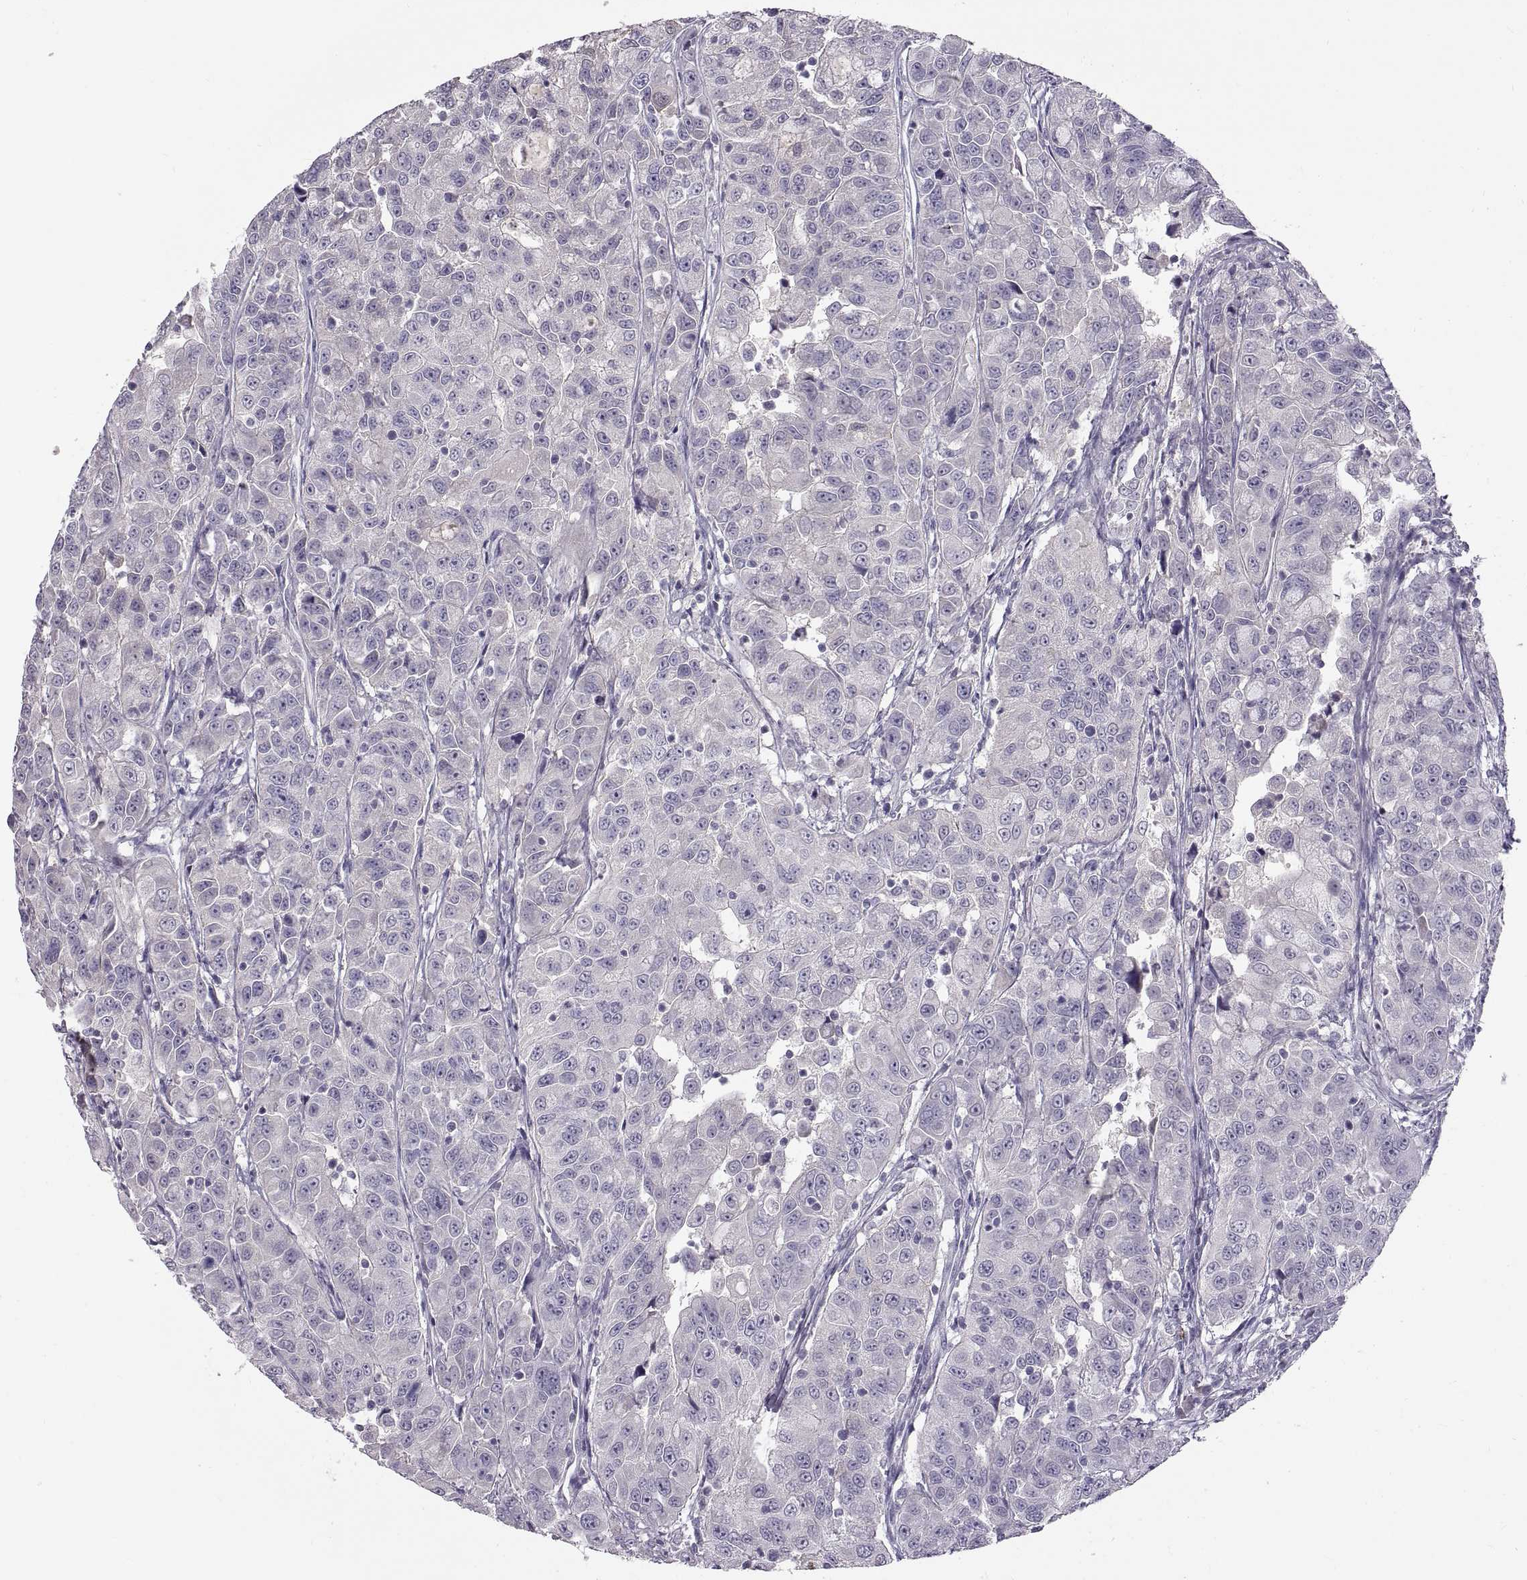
{"staining": {"intensity": "negative", "quantity": "none", "location": "none"}, "tissue": "urothelial cancer", "cell_type": "Tumor cells", "image_type": "cancer", "snomed": [{"axis": "morphology", "description": "Urothelial carcinoma, NOS"}, {"axis": "morphology", "description": "Urothelial carcinoma, High grade"}, {"axis": "topography", "description": "Urinary bladder"}], "caption": "Tumor cells show no significant protein positivity in transitional cell carcinoma.", "gene": "WFDC8", "patient": {"sex": "female", "age": 73}}